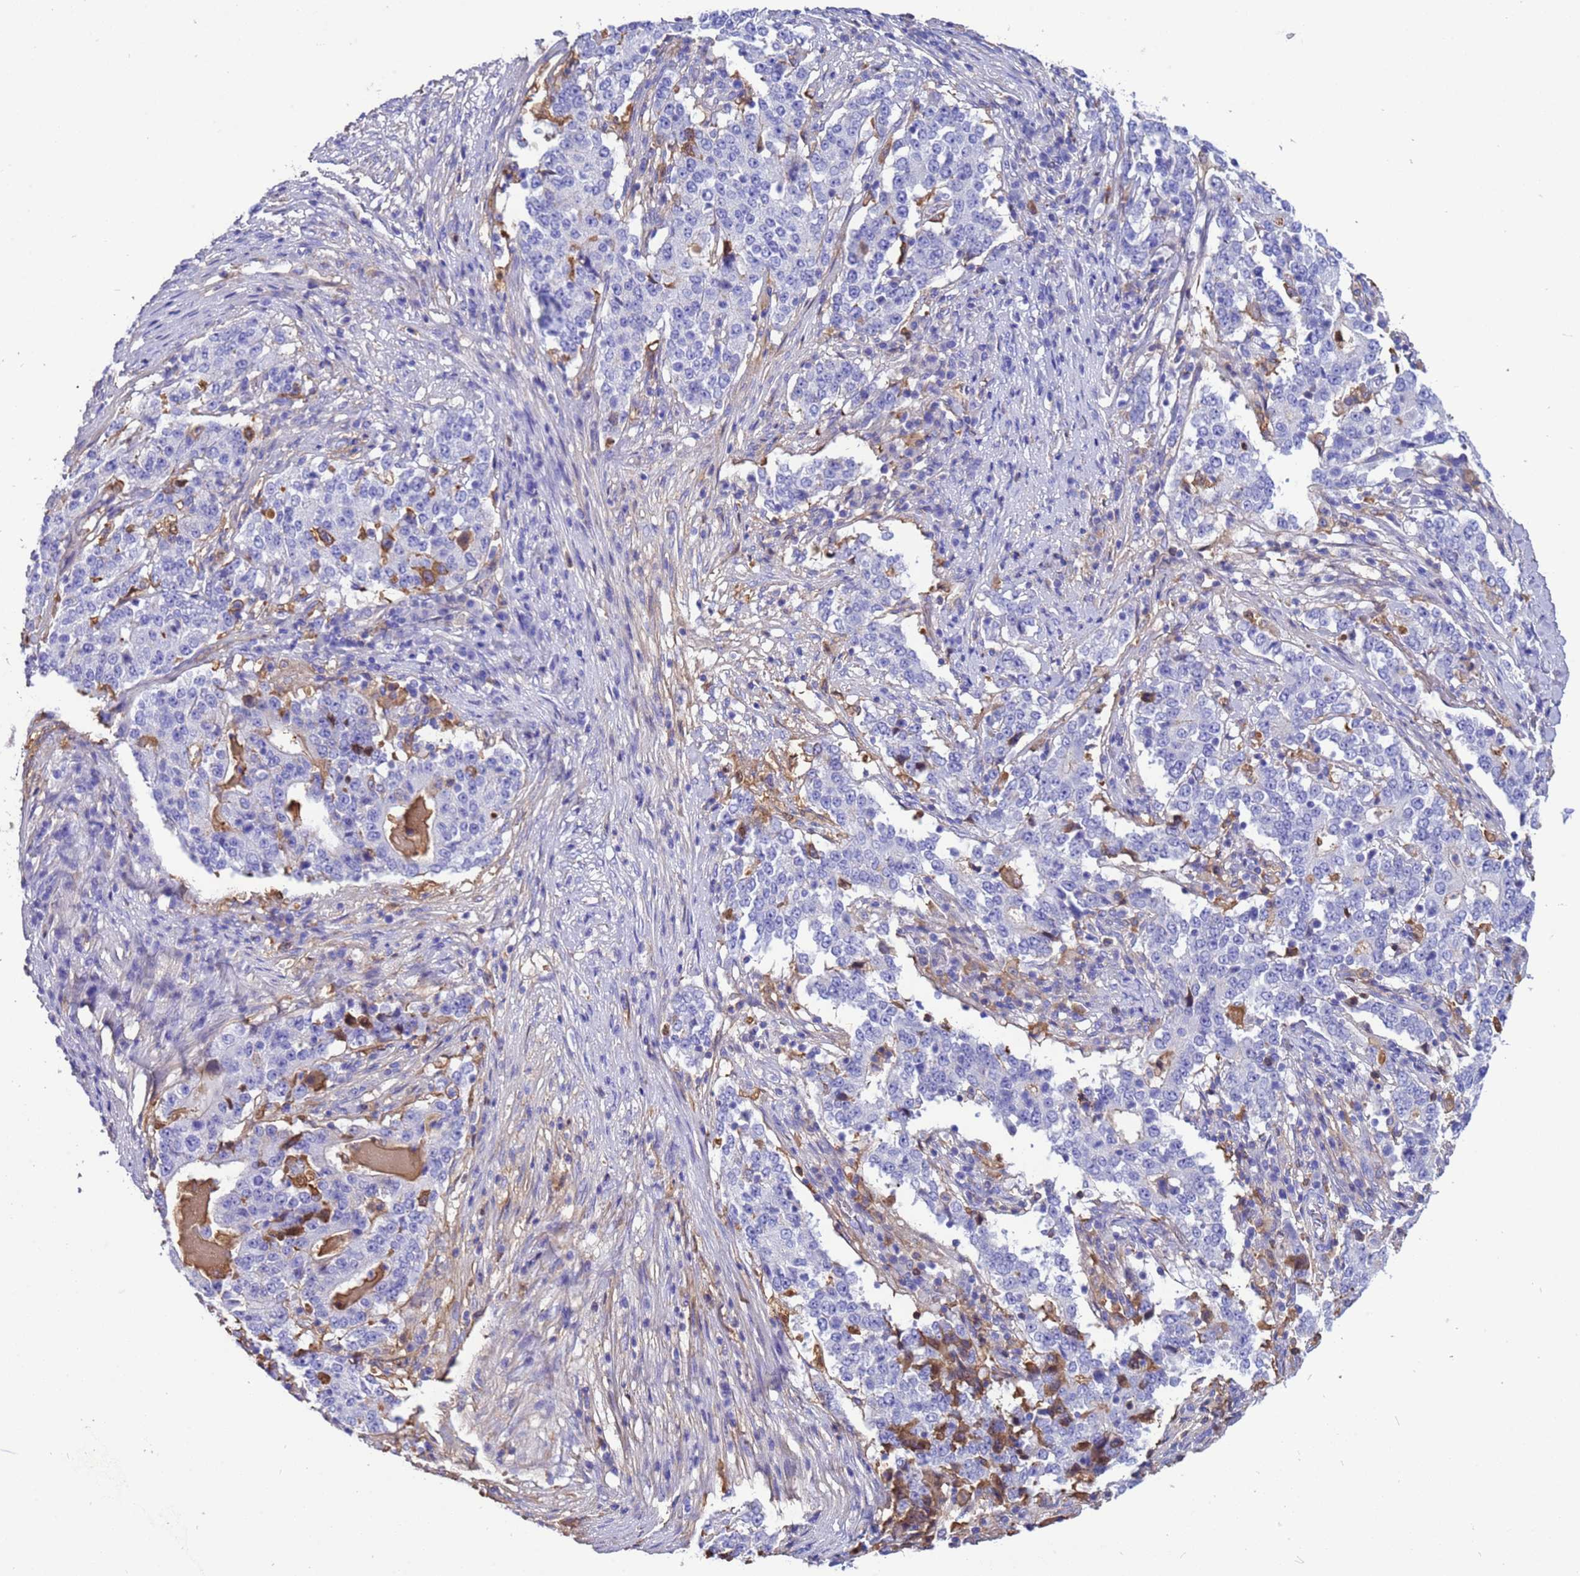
{"staining": {"intensity": "negative", "quantity": "none", "location": "none"}, "tissue": "stomach cancer", "cell_type": "Tumor cells", "image_type": "cancer", "snomed": [{"axis": "morphology", "description": "Adenocarcinoma, NOS"}, {"axis": "topography", "description": "Stomach"}], "caption": "Stomach cancer (adenocarcinoma) stained for a protein using immunohistochemistry (IHC) displays no expression tumor cells.", "gene": "H1-7", "patient": {"sex": "male", "age": 59}}